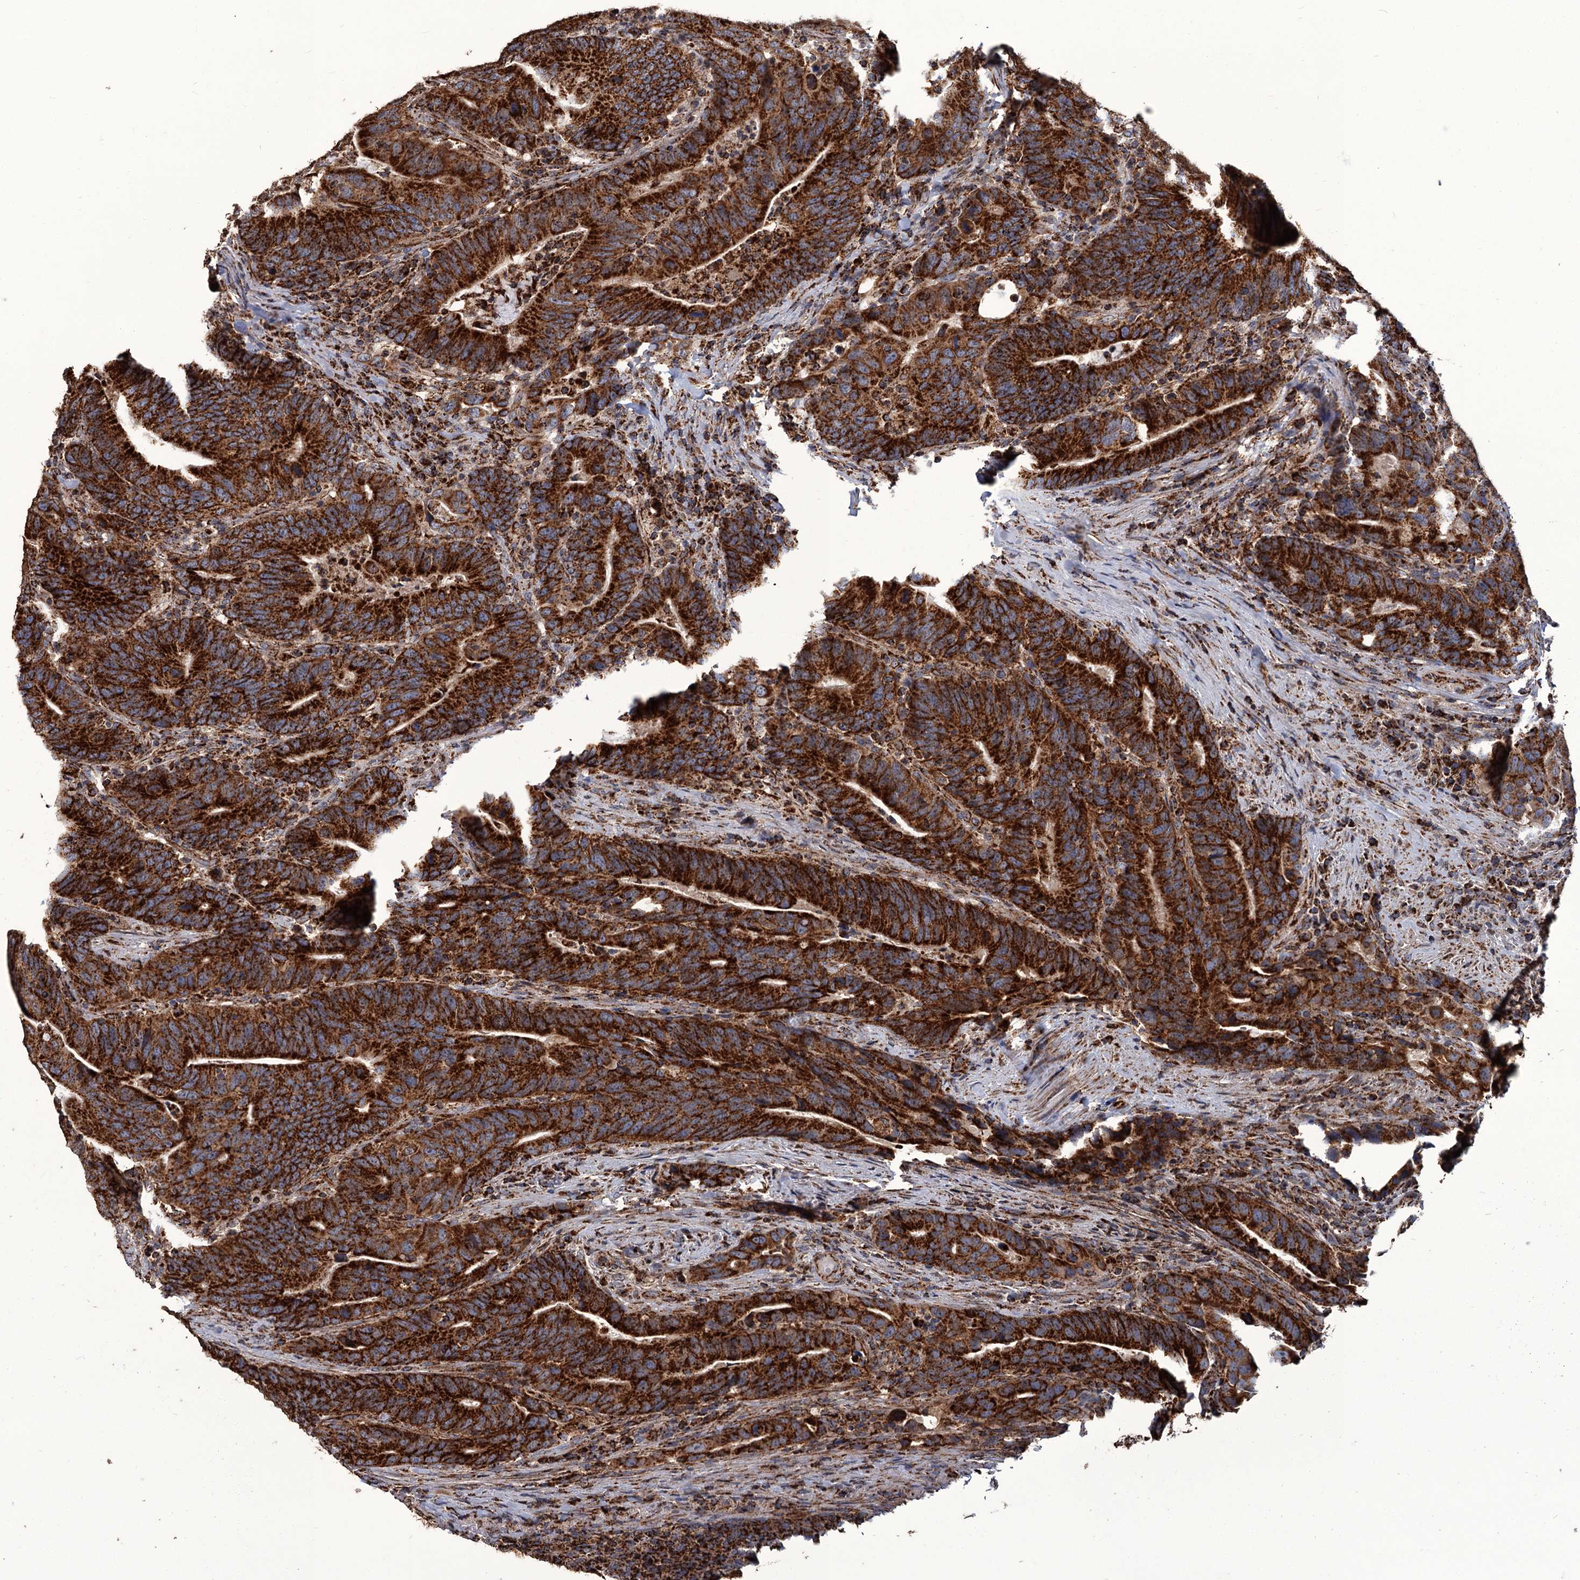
{"staining": {"intensity": "strong", "quantity": ">75%", "location": "cytoplasmic/membranous"}, "tissue": "colorectal cancer", "cell_type": "Tumor cells", "image_type": "cancer", "snomed": [{"axis": "morphology", "description": "Adenocarcinoma, NOS"}, {"axis": "topography", "description": "Colon"}], "caption": "Immunohistochemistry (DAB (3,3'-diaminobenzidine)) staining of adenocarcinoma (colorectal) shows strong cytoplasmic/membranous protein expression in about >75% of tumor cells.", "gene": "APH1A", "patient": {"sex": "female", "age": 66}}